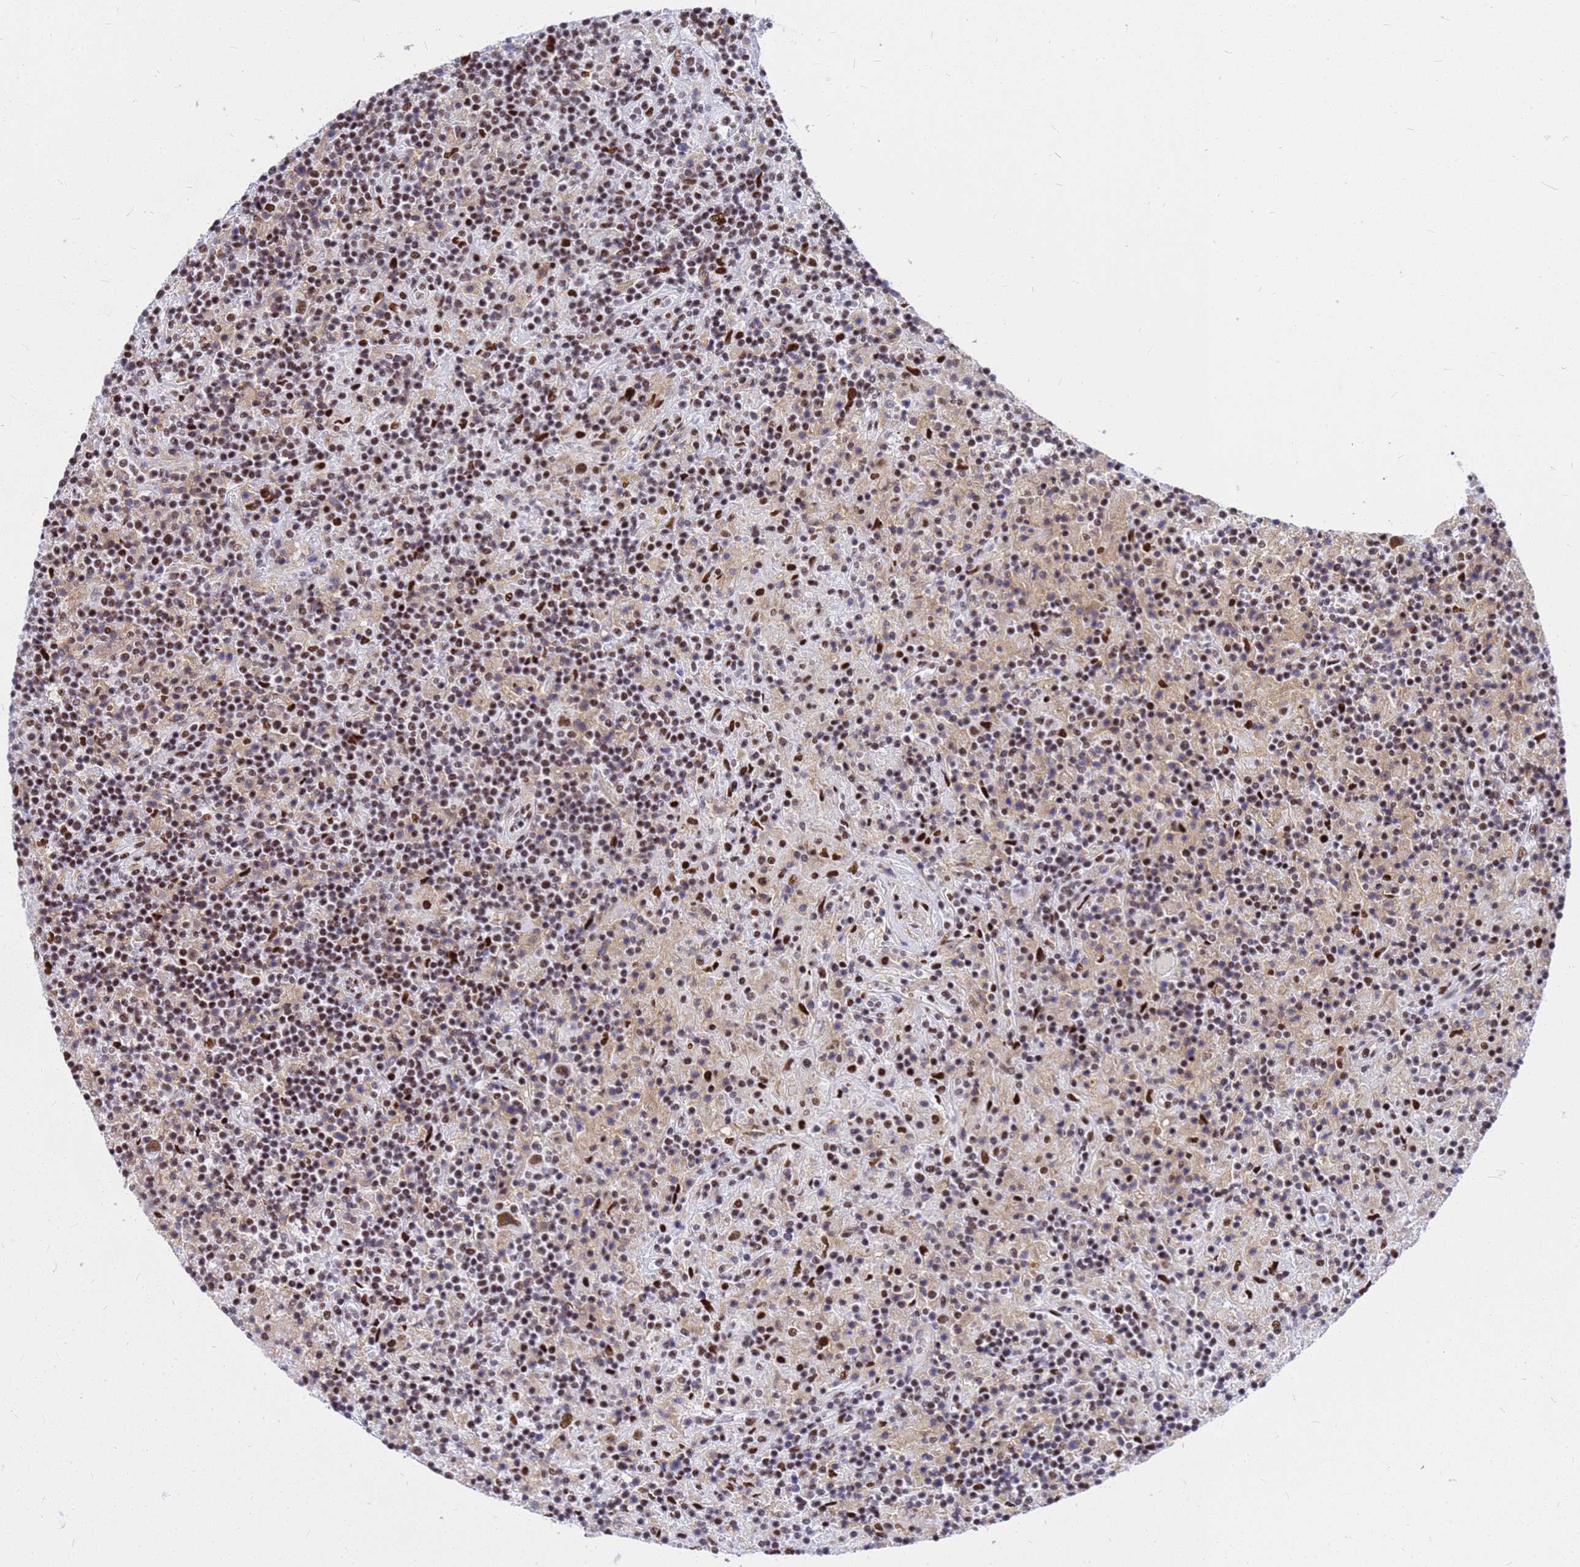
{"staining": {"intensity": "moderate", "quantity": ">75%", "location": "nuclear"}, "tissue": "lymphoma", "cell_type": "Tumor cells", "image_type": "cancer", "snomed": [{"axis": "morphology", "description": "Hodgkin's disease, NOS"}, {"axis": "topography", "description": "Lymph node"}], "caption": "Lymphoma stained with DAB immunohistochemistry reveals medium levels of moderate nuclear staining in about >75% of tumor cells.", "gene": "SART3", "patient": {"sex": "male", "age": 70}}